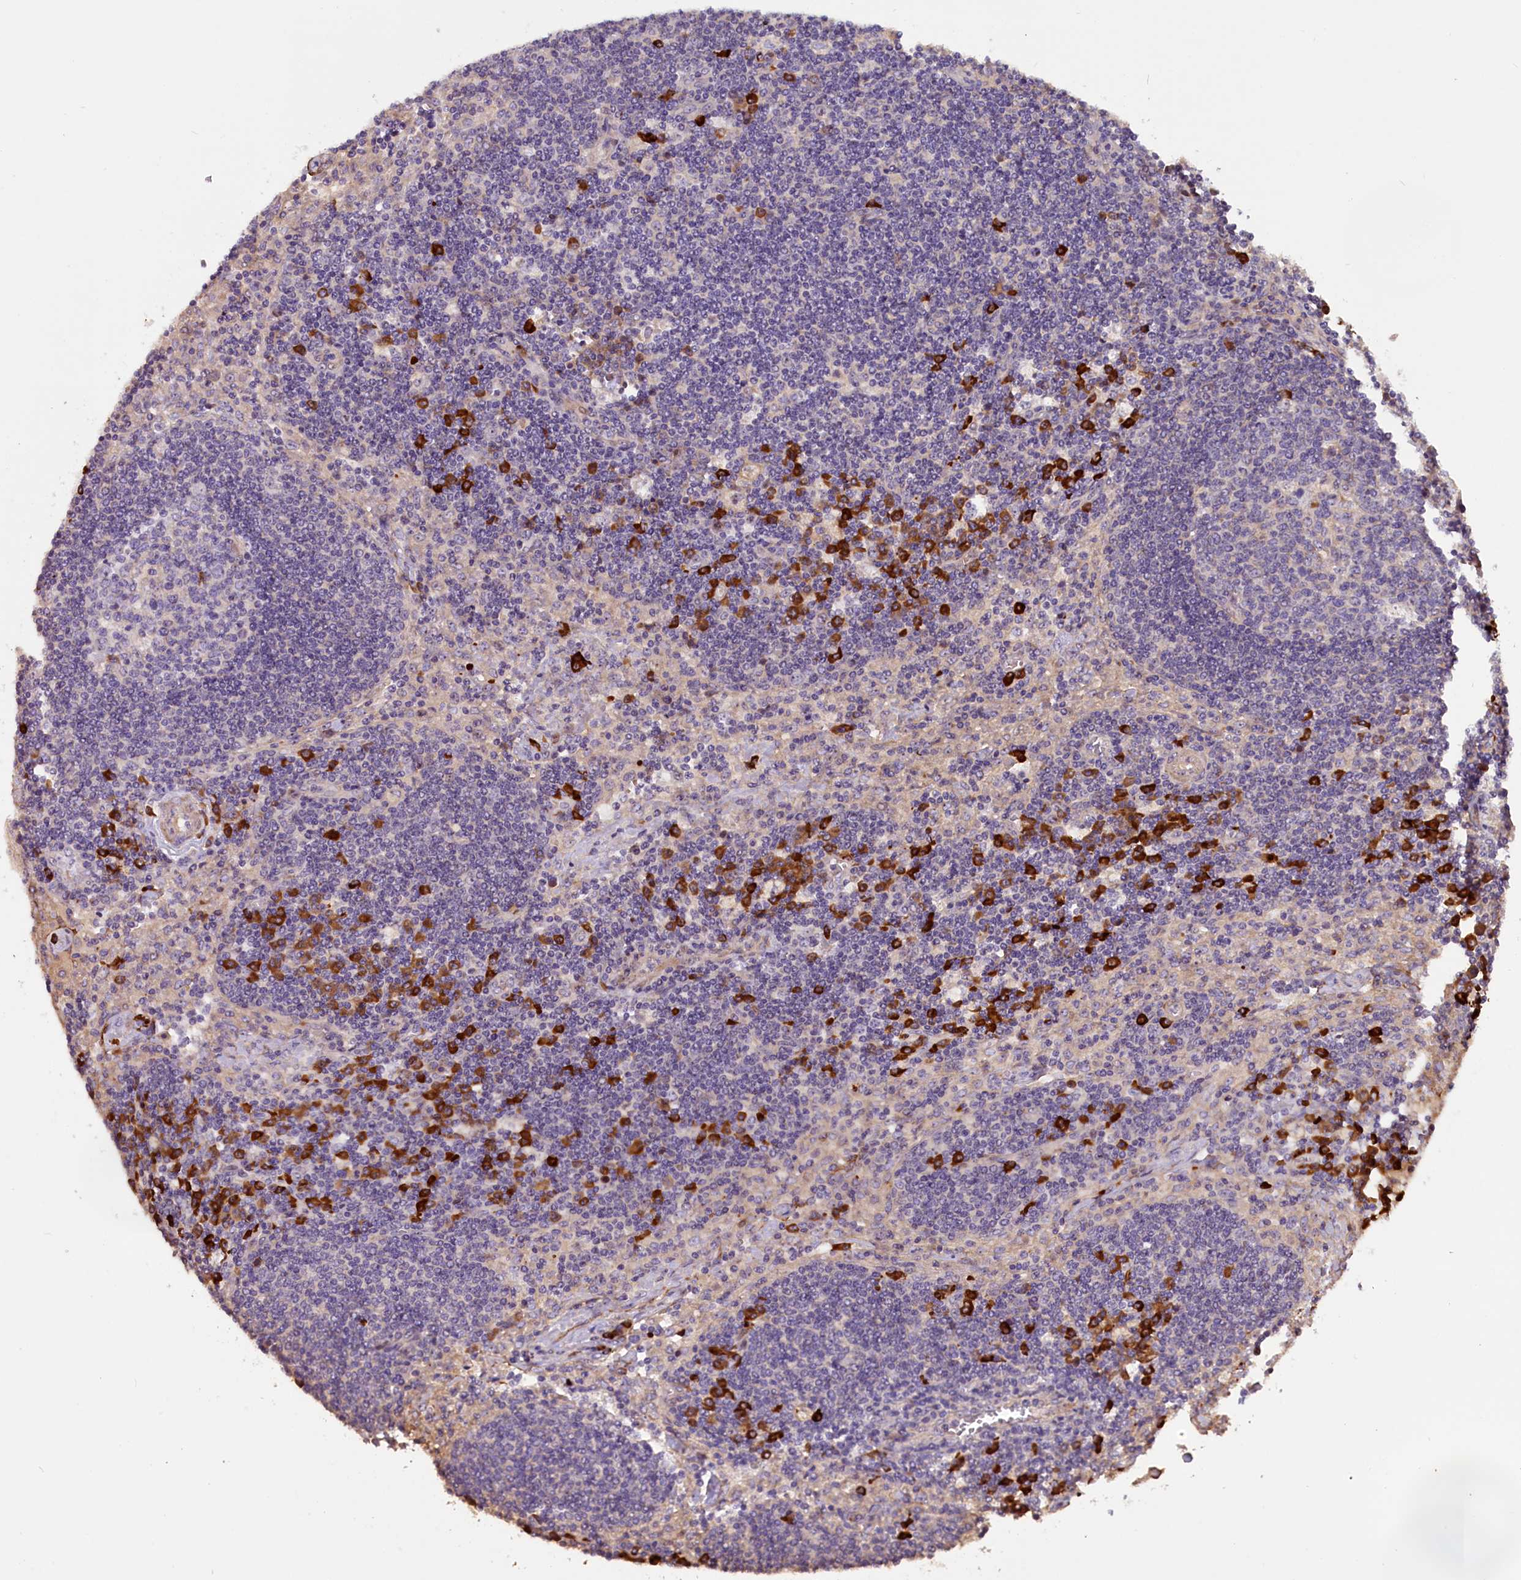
{"staining": {"intensity": "negative", "quantity": "none", "location": "none"}, "tissue": "lymph node", "cell_type": "Germinal center cells", "image_type": "normal", "snomed": [{"axis": "morphology", "description": "Normal tissue, NOS"}, {"axis": "topography", "description": "Lymph node"}], "caption": "High magnification brightfield microscopy of normal lymph node stained with DAB (3,3'-diaminobenzidine) (brown) and counterstained with hematoxylin (blue): germinal center cells show no significant staining.", "gene": "FRY", "patient": {"sex": "male", "age": 58}}